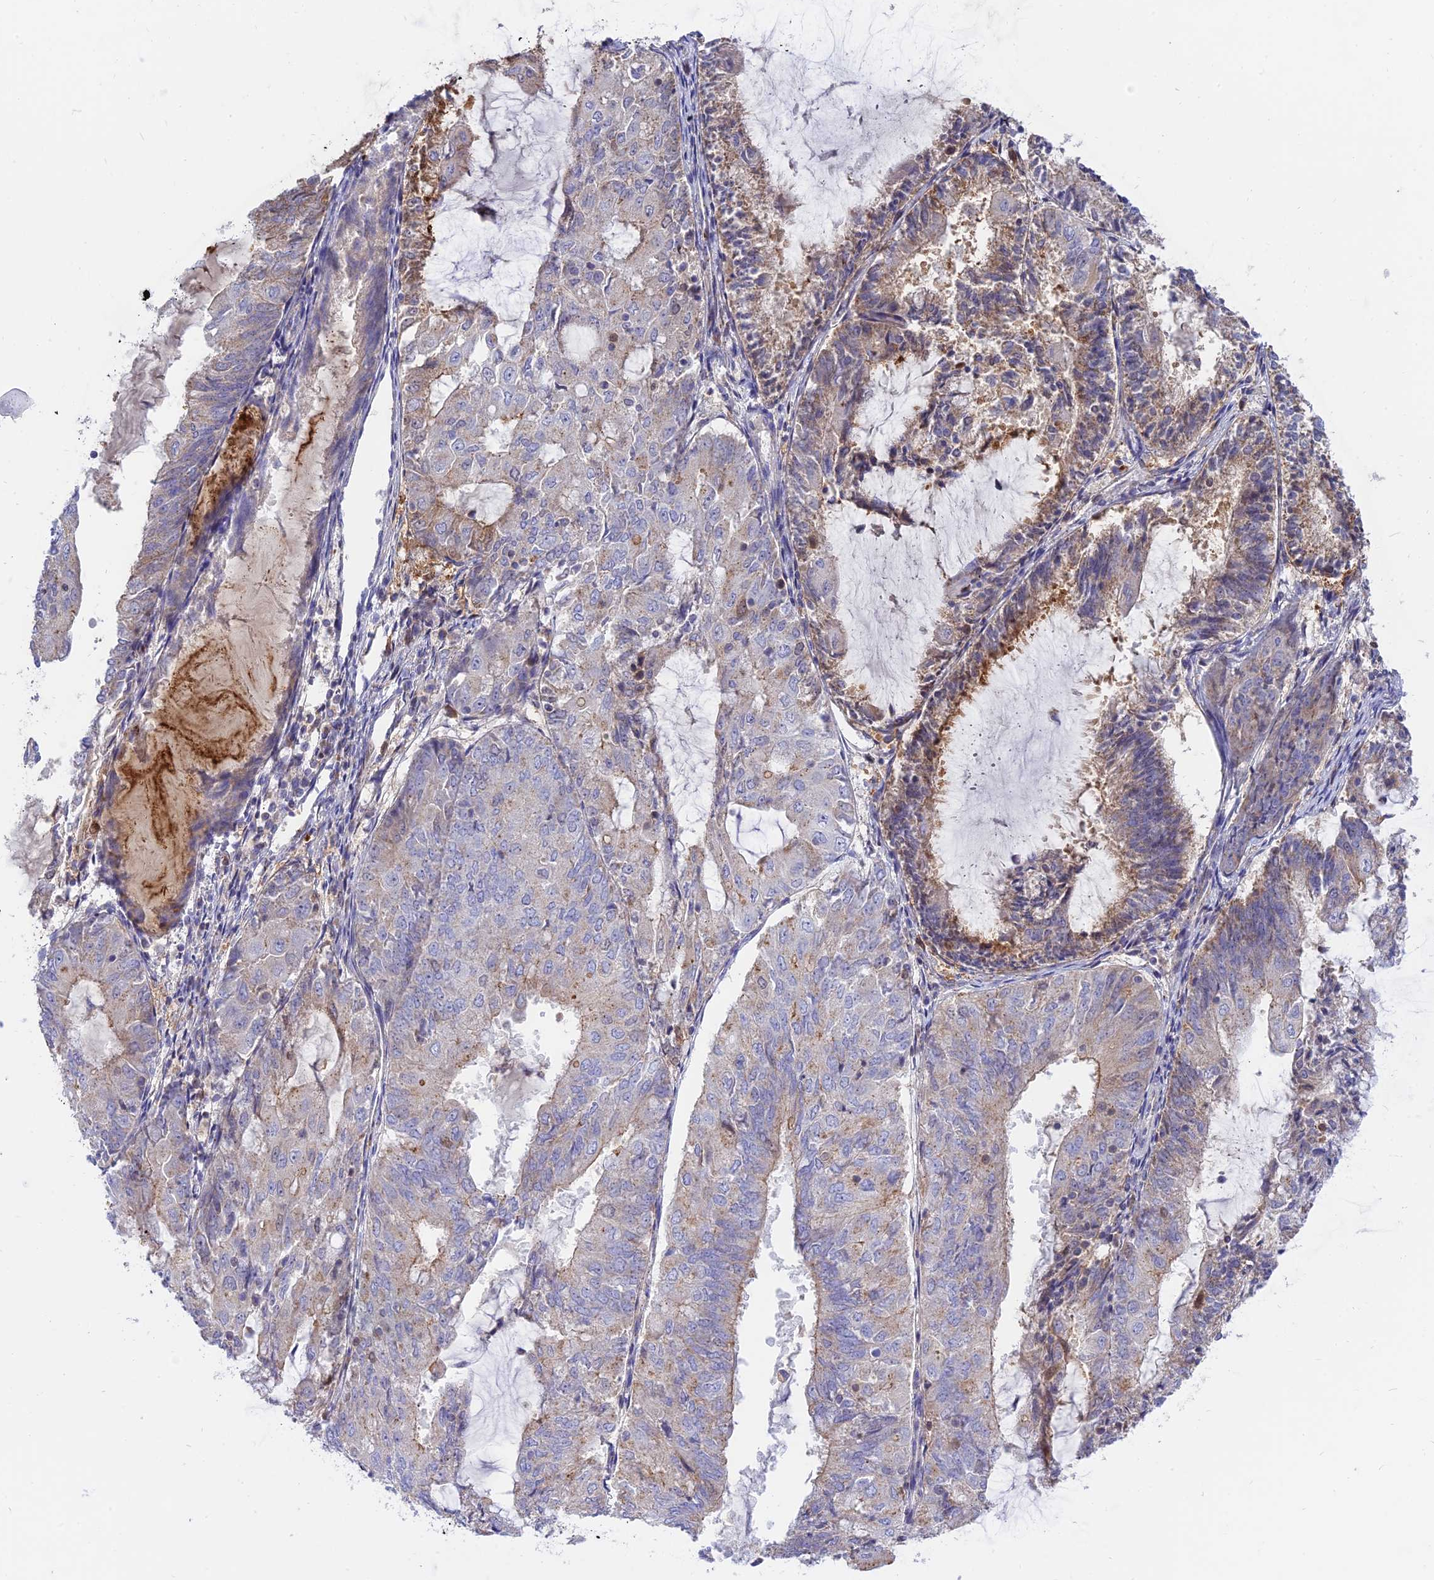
{"staining": {"intensity": "weak", "quantity": "<25%", "location": "cytoplasmic/membranous"}, "tissue": "endometrial cancer", "cell_type": "Tumor cells", "image_type": "cancer", "snomed": [{"axis": "morphology", "description": "Adenocarcinoma, NOS"}, {"axis": "topography", "description": "Endometrium"}], "caption": "The histopathology image shows no staining of tumor cells in endometrial adenocarcinoma.", "gene": "CENPV", "patient": {"sex": "female", "age": 81}}